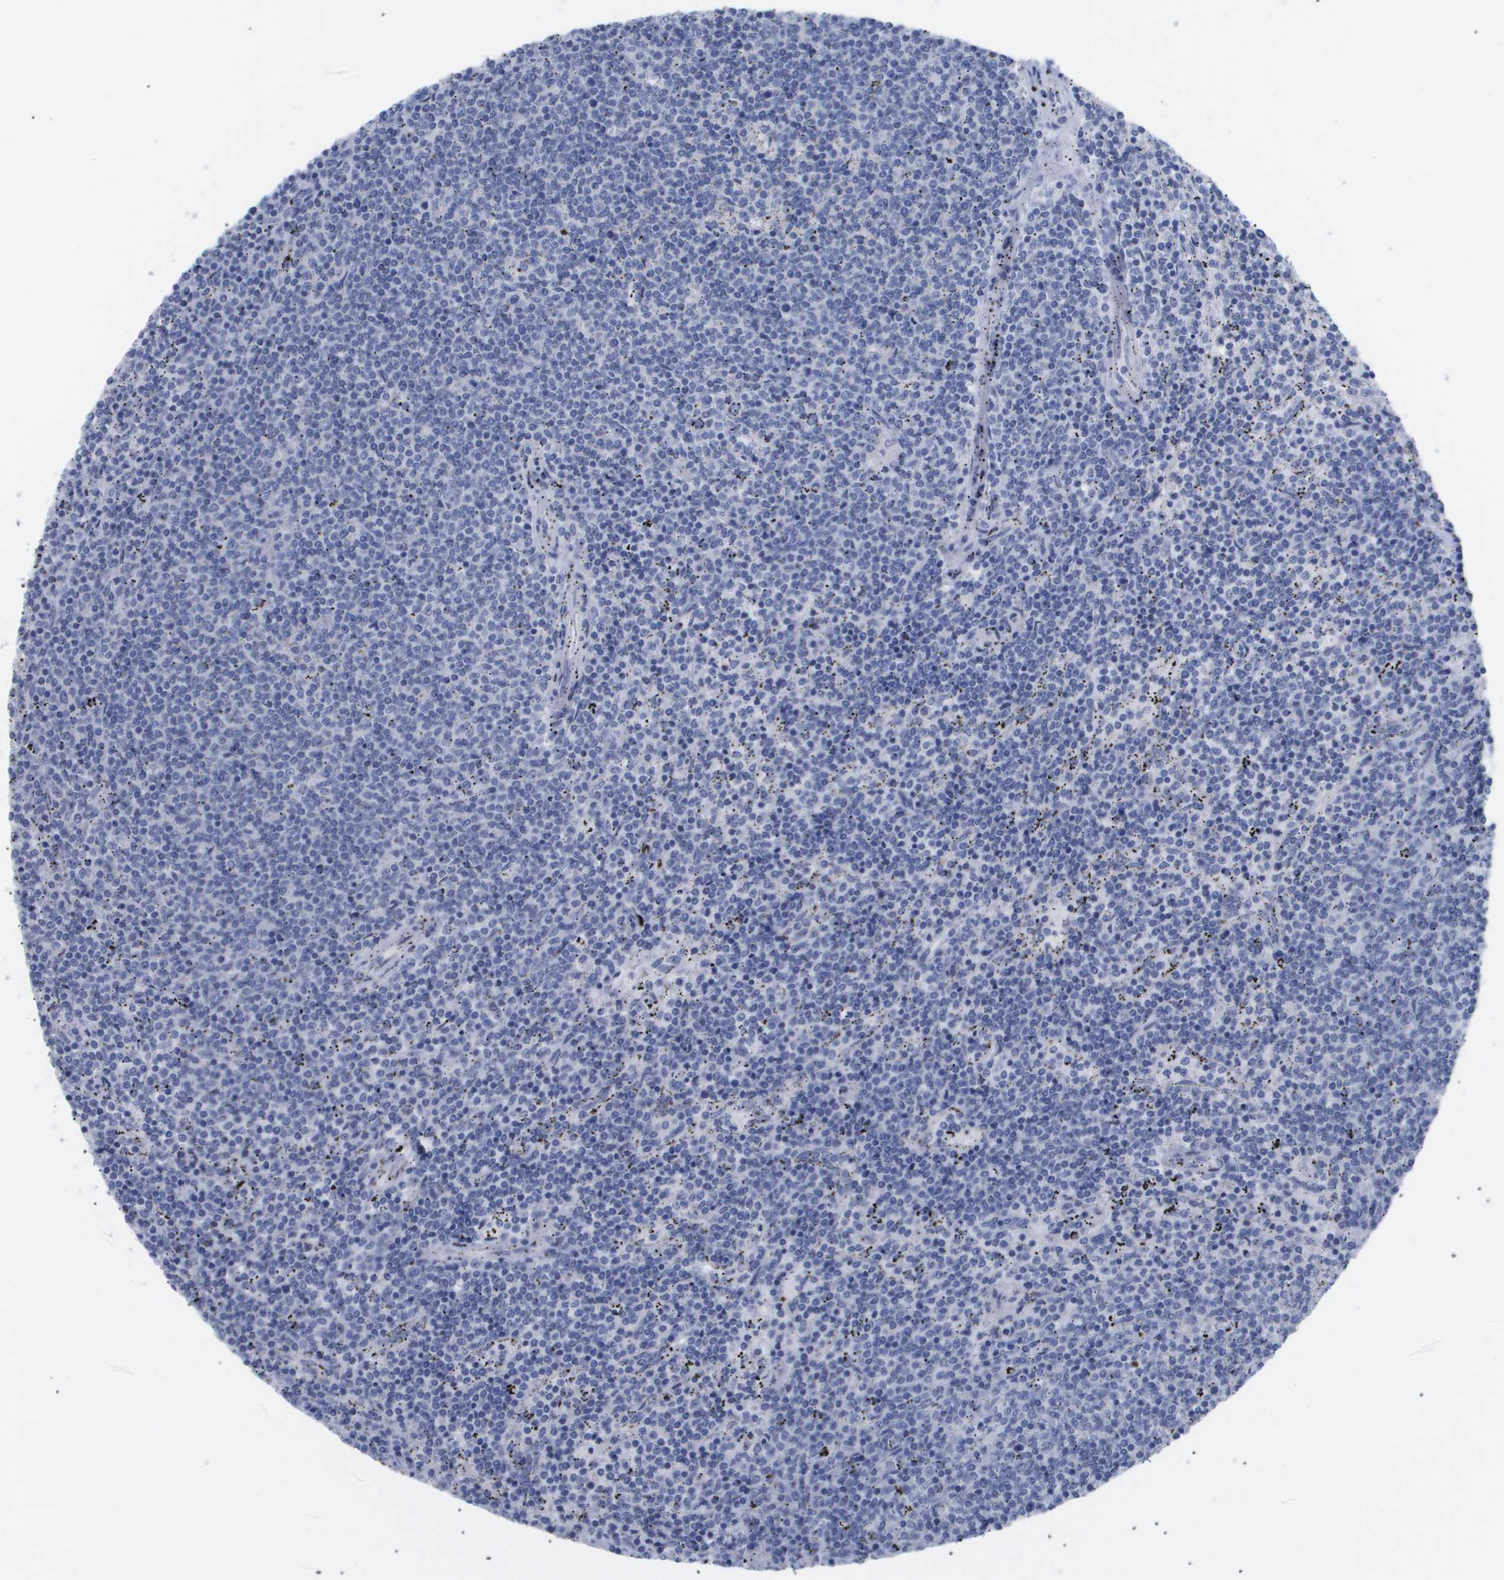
{"staining": {"intensity": "negative", "quantity": "none", "location": "none"}, "tissue": "lymphoma", "cell_type": "Tumor cells", "image_type": "cancer", "snomed": [{"axis": "morphology", "description": "Malignant lymphoma, non-Hodgkin's type, Low grade"}, {"axis": "topography", "description": "Spleen"}], "caption": "This is an immunohistochemistry micrograph of lymphoma. There is no positivity in tumor cells.", "gene": "CAV3", "patient": {"sex": "female", "age": 50}}